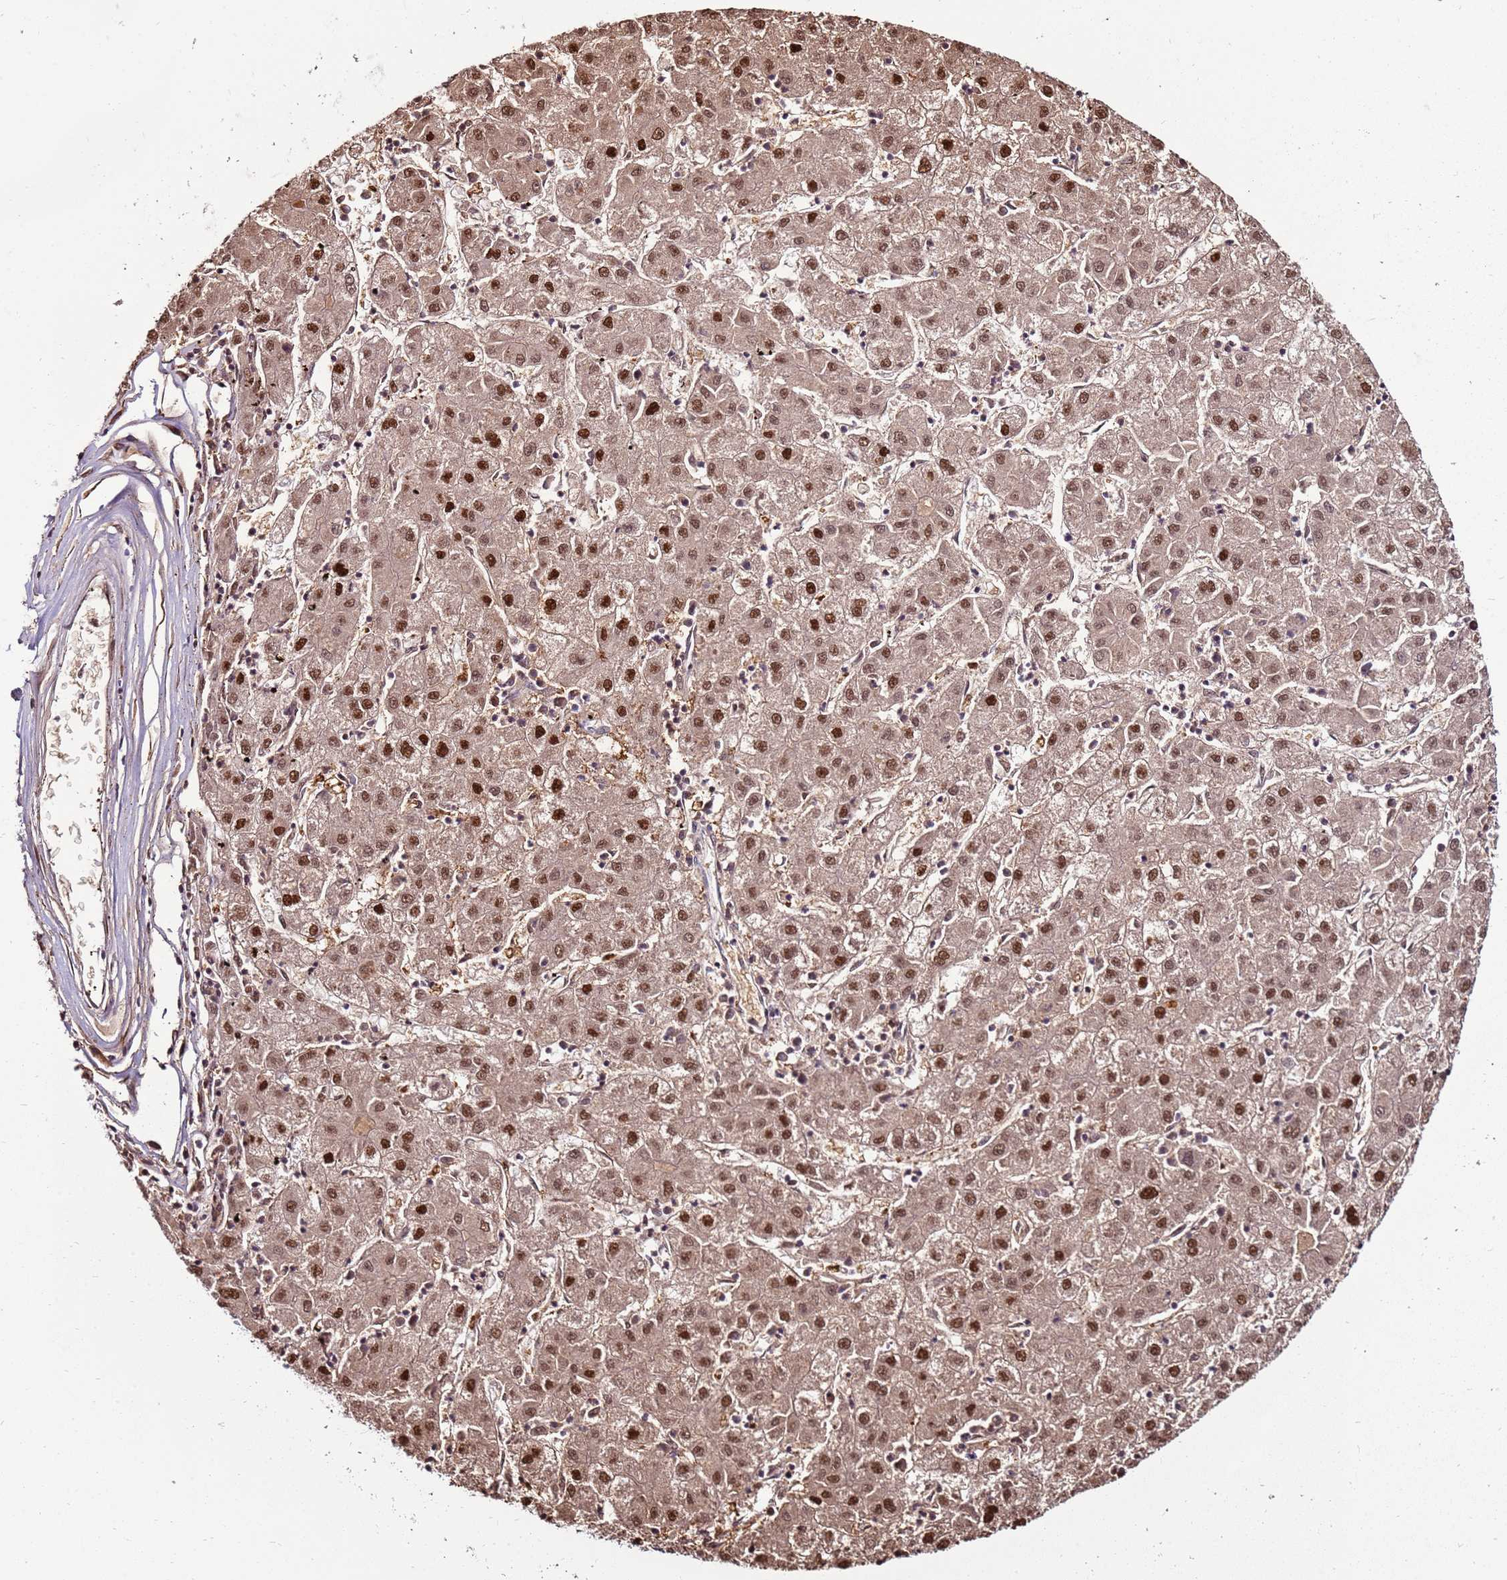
{"staining": {"intensity": "strong", "quantity": ">75%", "location": "cytoplasmic/membranous,nuclear"}, "tissue": "liver cancer", "cell_type": "Tumor cells", "image_type": "cancer", "snomed": [{"axis": "morphology", "description": "Carcinoma, Hepatocellular, NOS"}, {"axis": "topography", "description": "Liver"}], "caption": "Immunohistochemistry (DAB (3,3'-diaminobenzidine)) staining of human hepatocellular carcinoma (liver) demonstrates strong cytoplasmic/membranous and nuclear protein expression in approximately >75% of tumor cells.", "gene": "KPNA4", "patient": {"sex": "male", "age": 72}}